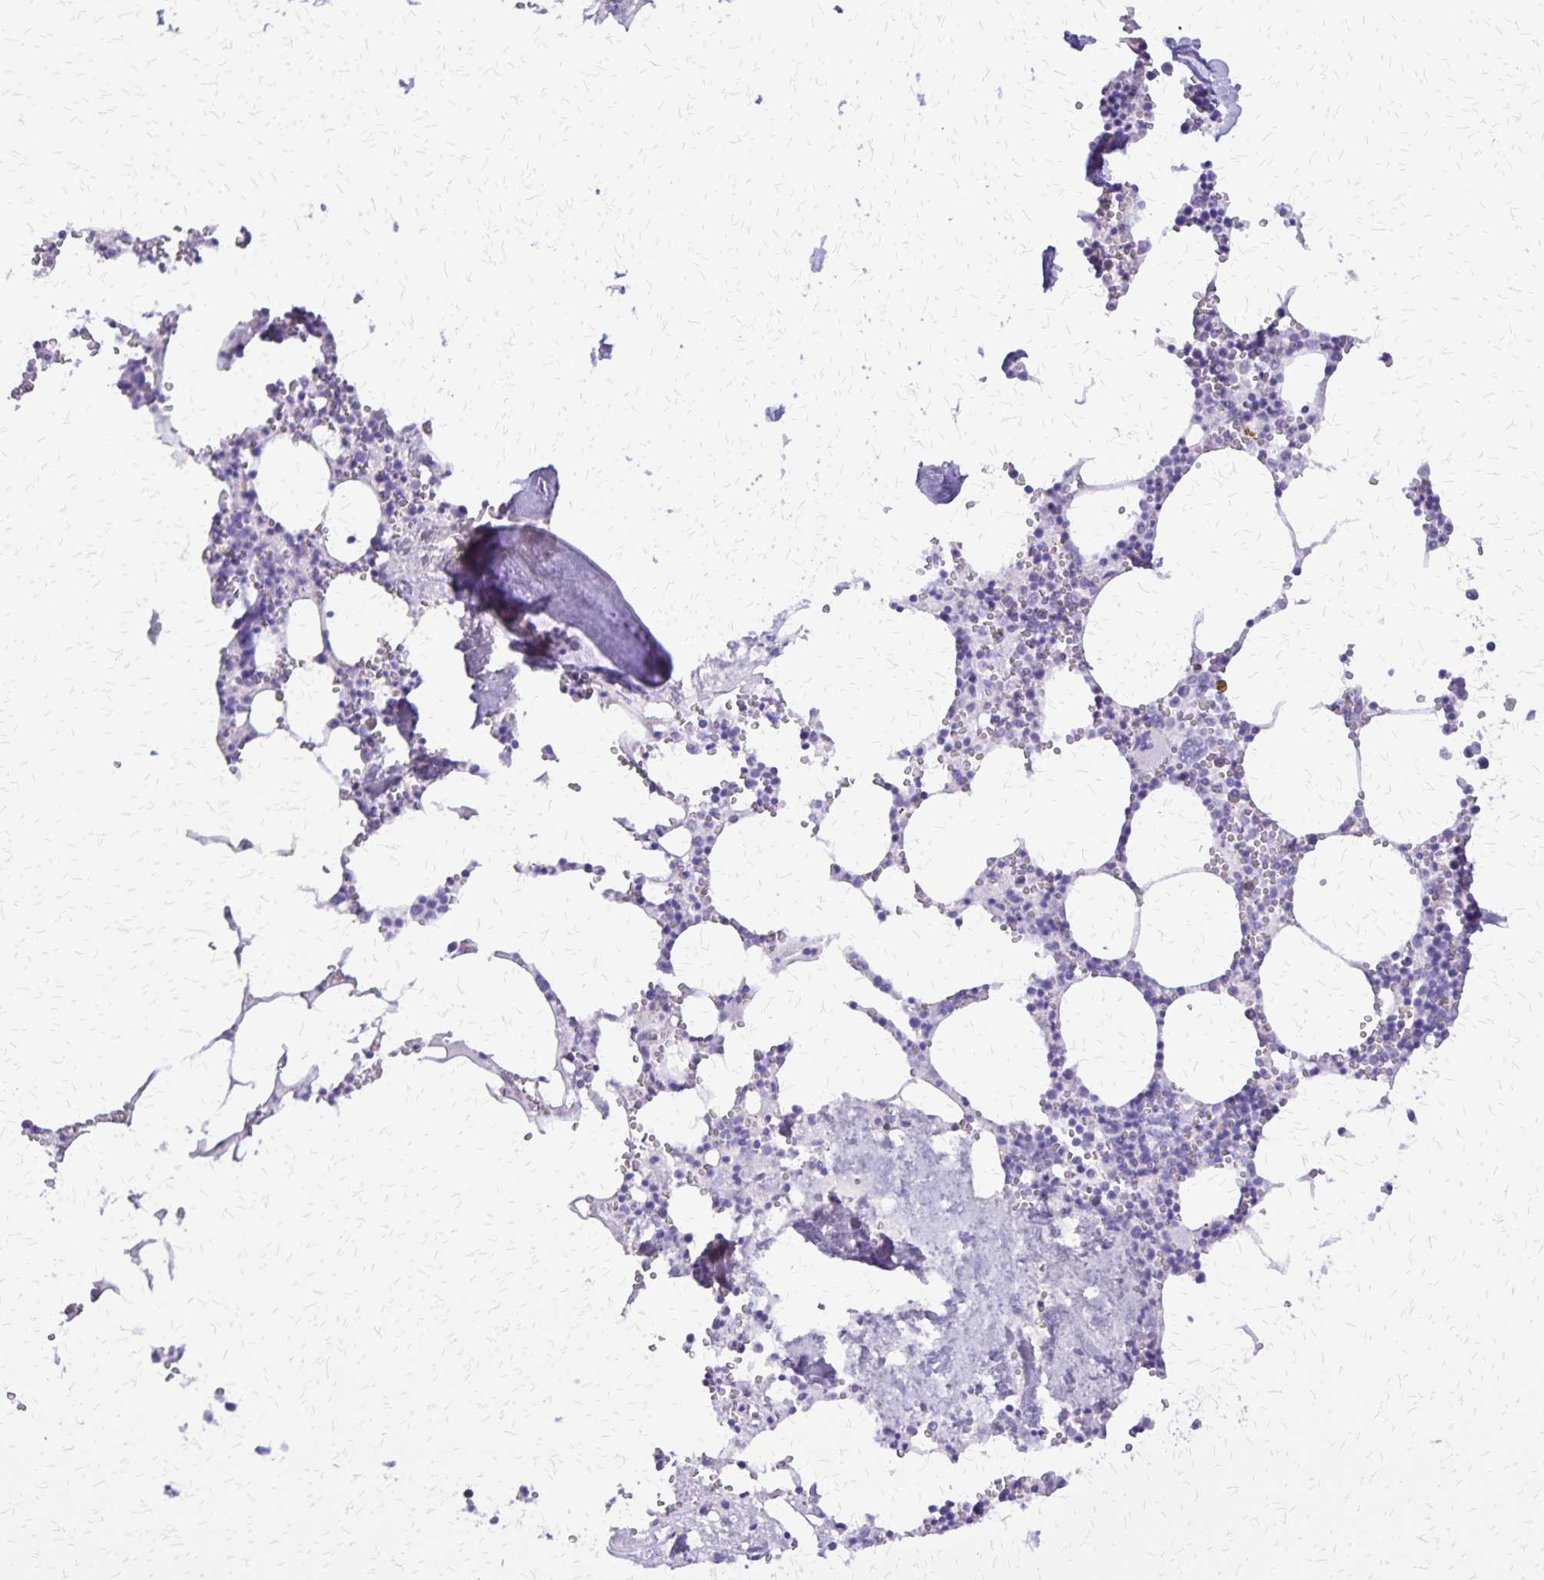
{"staining": {"intensity": "negative", "quantity": "none", "location": "none"}, "tissue": "bone marrow", "cell_type": "Hematopoietic cells", "image_type": "normal", "snomed": [{"axis": "morphology", "description": "Normal tissue, NOS"}, {"axis": "topography", "description": "Bone marrow"}], "caption": "Bone marrow was stained to show a protein in brown. There is no significant staining in hematopoietic cells. The staining was performed using DAB (3,3'-diaminobenzidine) to visualize the protein expression in brown, while the nuclei were stained in blue with hematoxylin (Magnification: 20x).", "gene": "SLC13A2", "patient": {"sex": "male", "age": 54}}